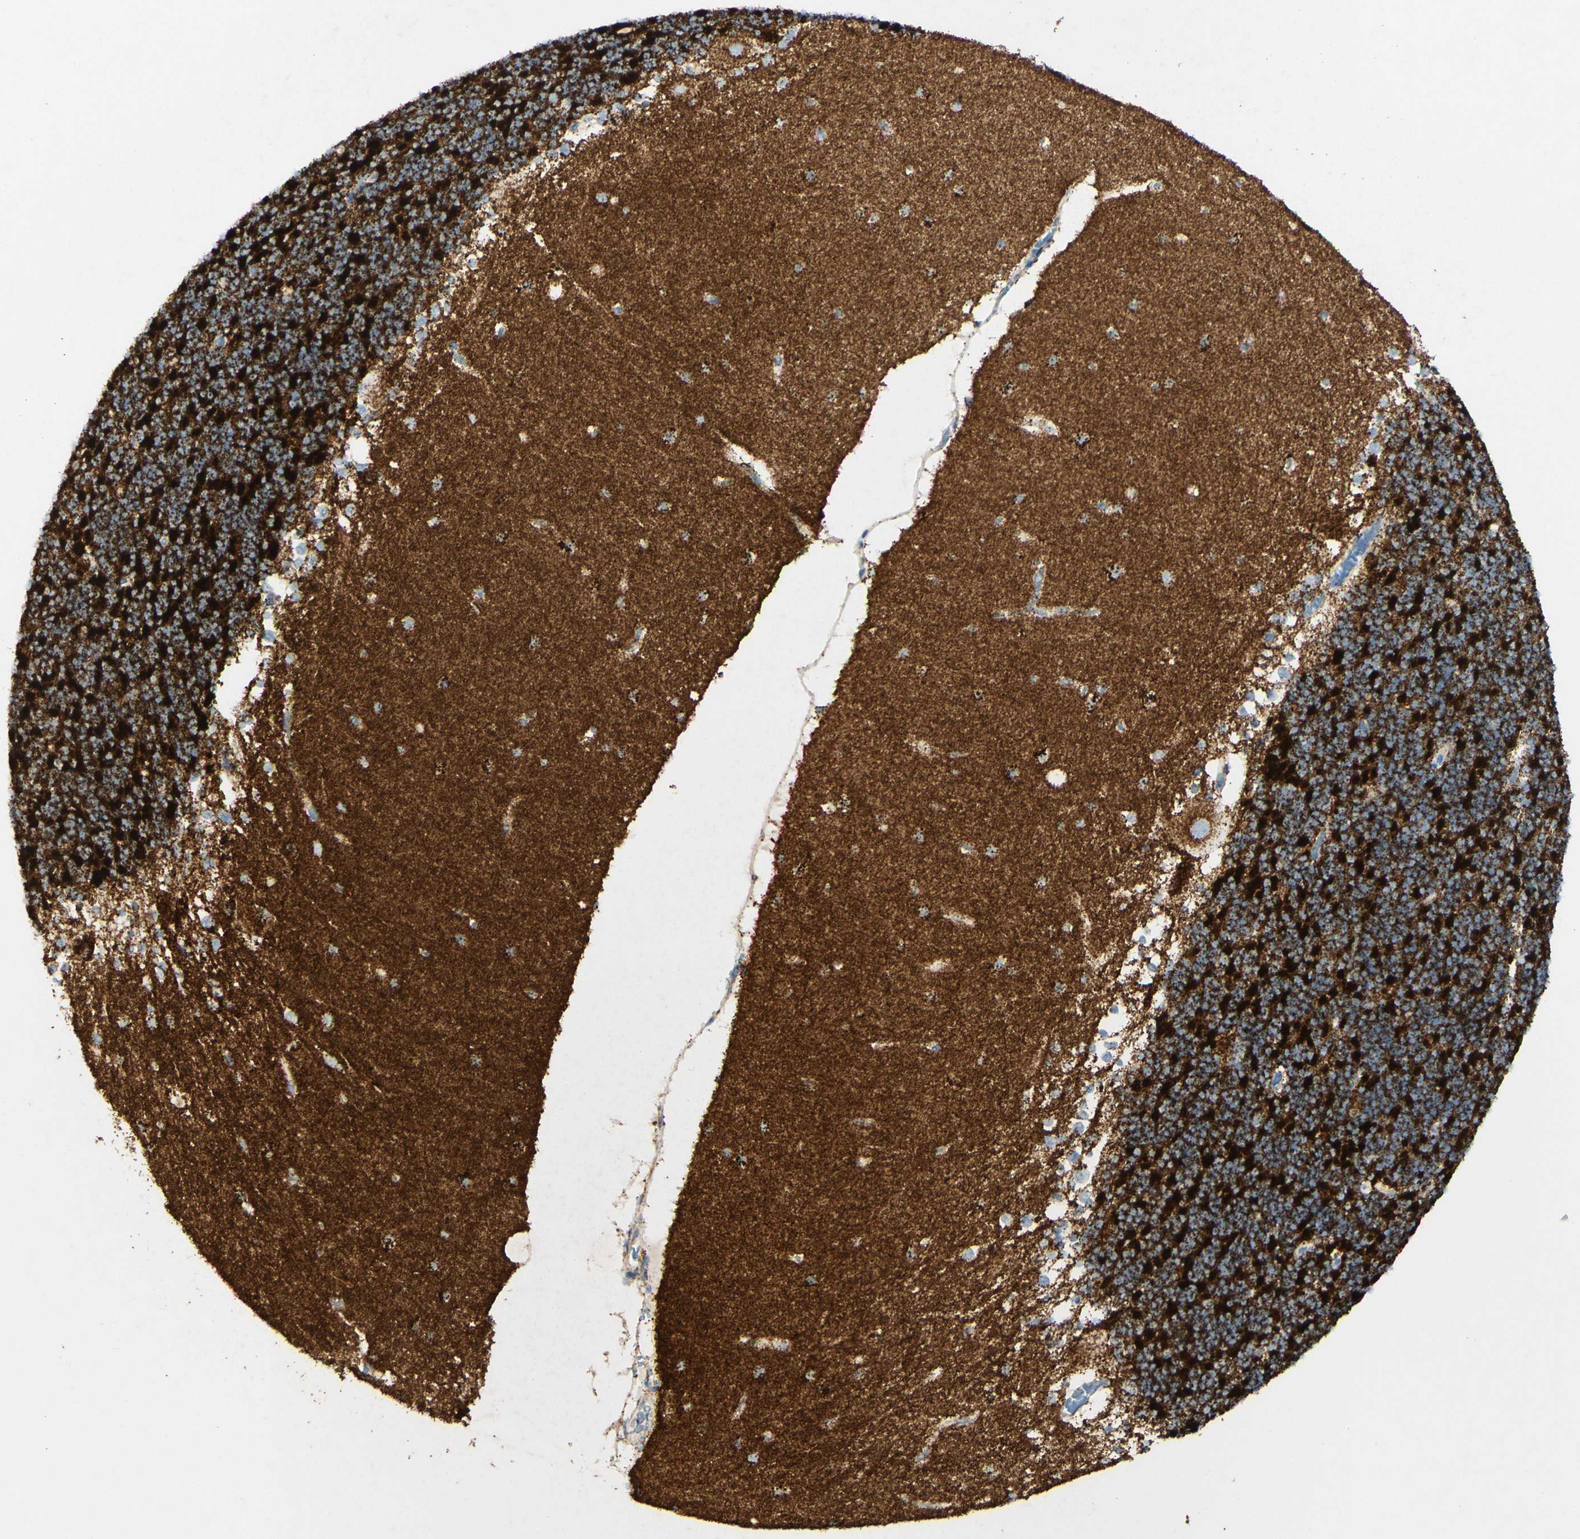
{"staining": {"intensity": "weak", "quantity": ">75%", "location": "cytoplasmic/membranous"}, "tissue": "cerebellum", "cell_type": "Cells in granular layer", "image_type": "normal", "snomed": [{"axis": "morphology", "description": "Normal tissue, NOS"}, {"axis": "topography", "description": "Cerebellum"}], "caption": "Cells in granular layer show low levels of weak cytoplasmic/membranous positivity in approximately >75% of cells in unremarkable human cerebellum. The staining was performed using DAB (3,3'-diaminobenzidine) to visualize the protein expression in brown, while the nuclei were stained in blue with hematoxylin (Magnification: 20x).", "gene": "OXCT1", "patient": {"sex": "female", "age": 19}}